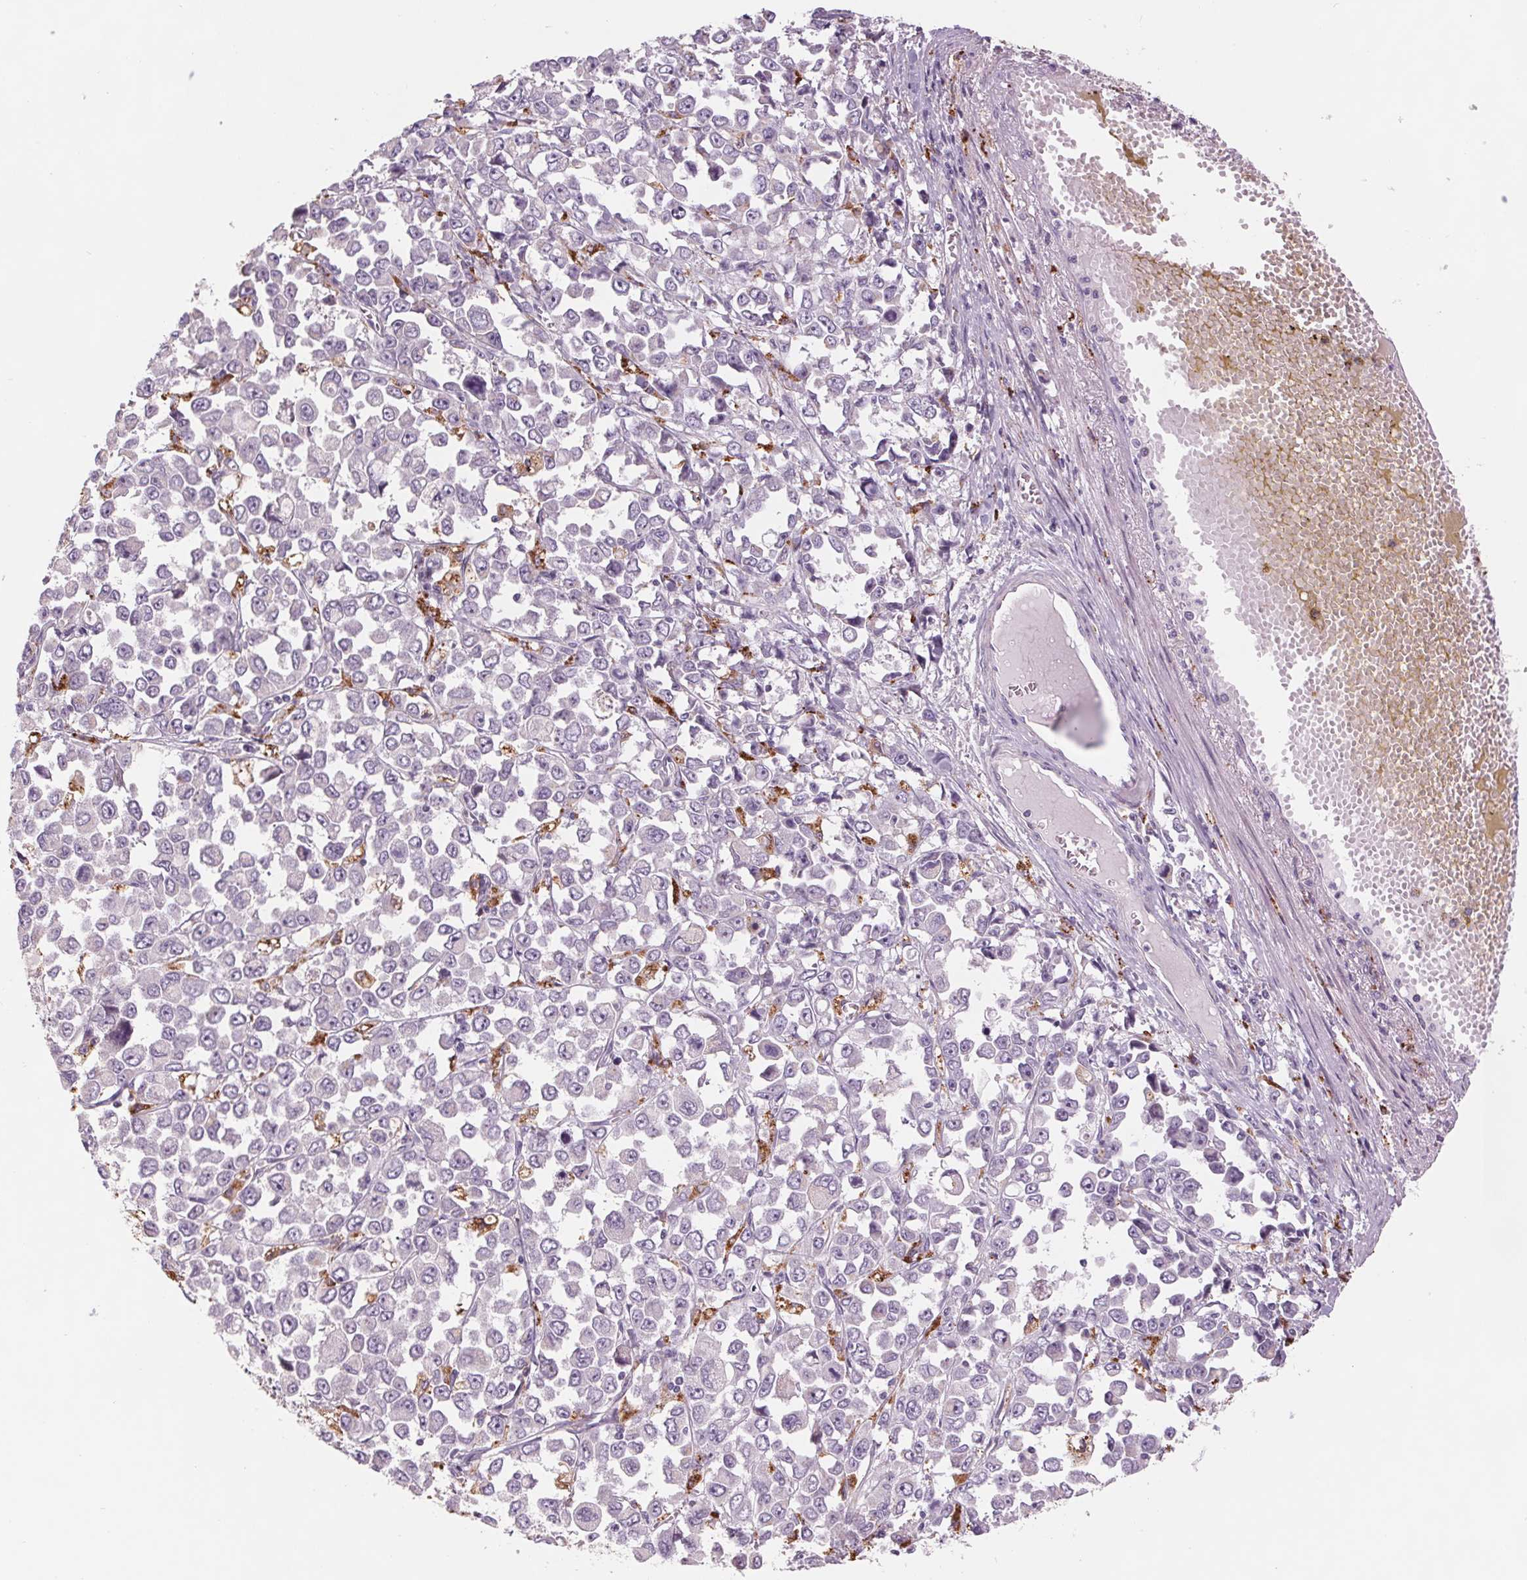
{"staining": {"intensity": "negative", "quantity": "none", "location": "none"}, "tissue": "stomach cancer", "cell_type": "Tumor cells", "image_type": "cancer", "snomed": [{"axis": "morphology", "description": "Adenocarcinoma, NOS"}, {"axis": "topography", "description": "Stomach, upper"}], "caption": "Tumor cells are negative for protein expression in human stomach adenocarcinoma.", "gene": "SAMD5", "patient": {"sex": "male", "age": 70}}